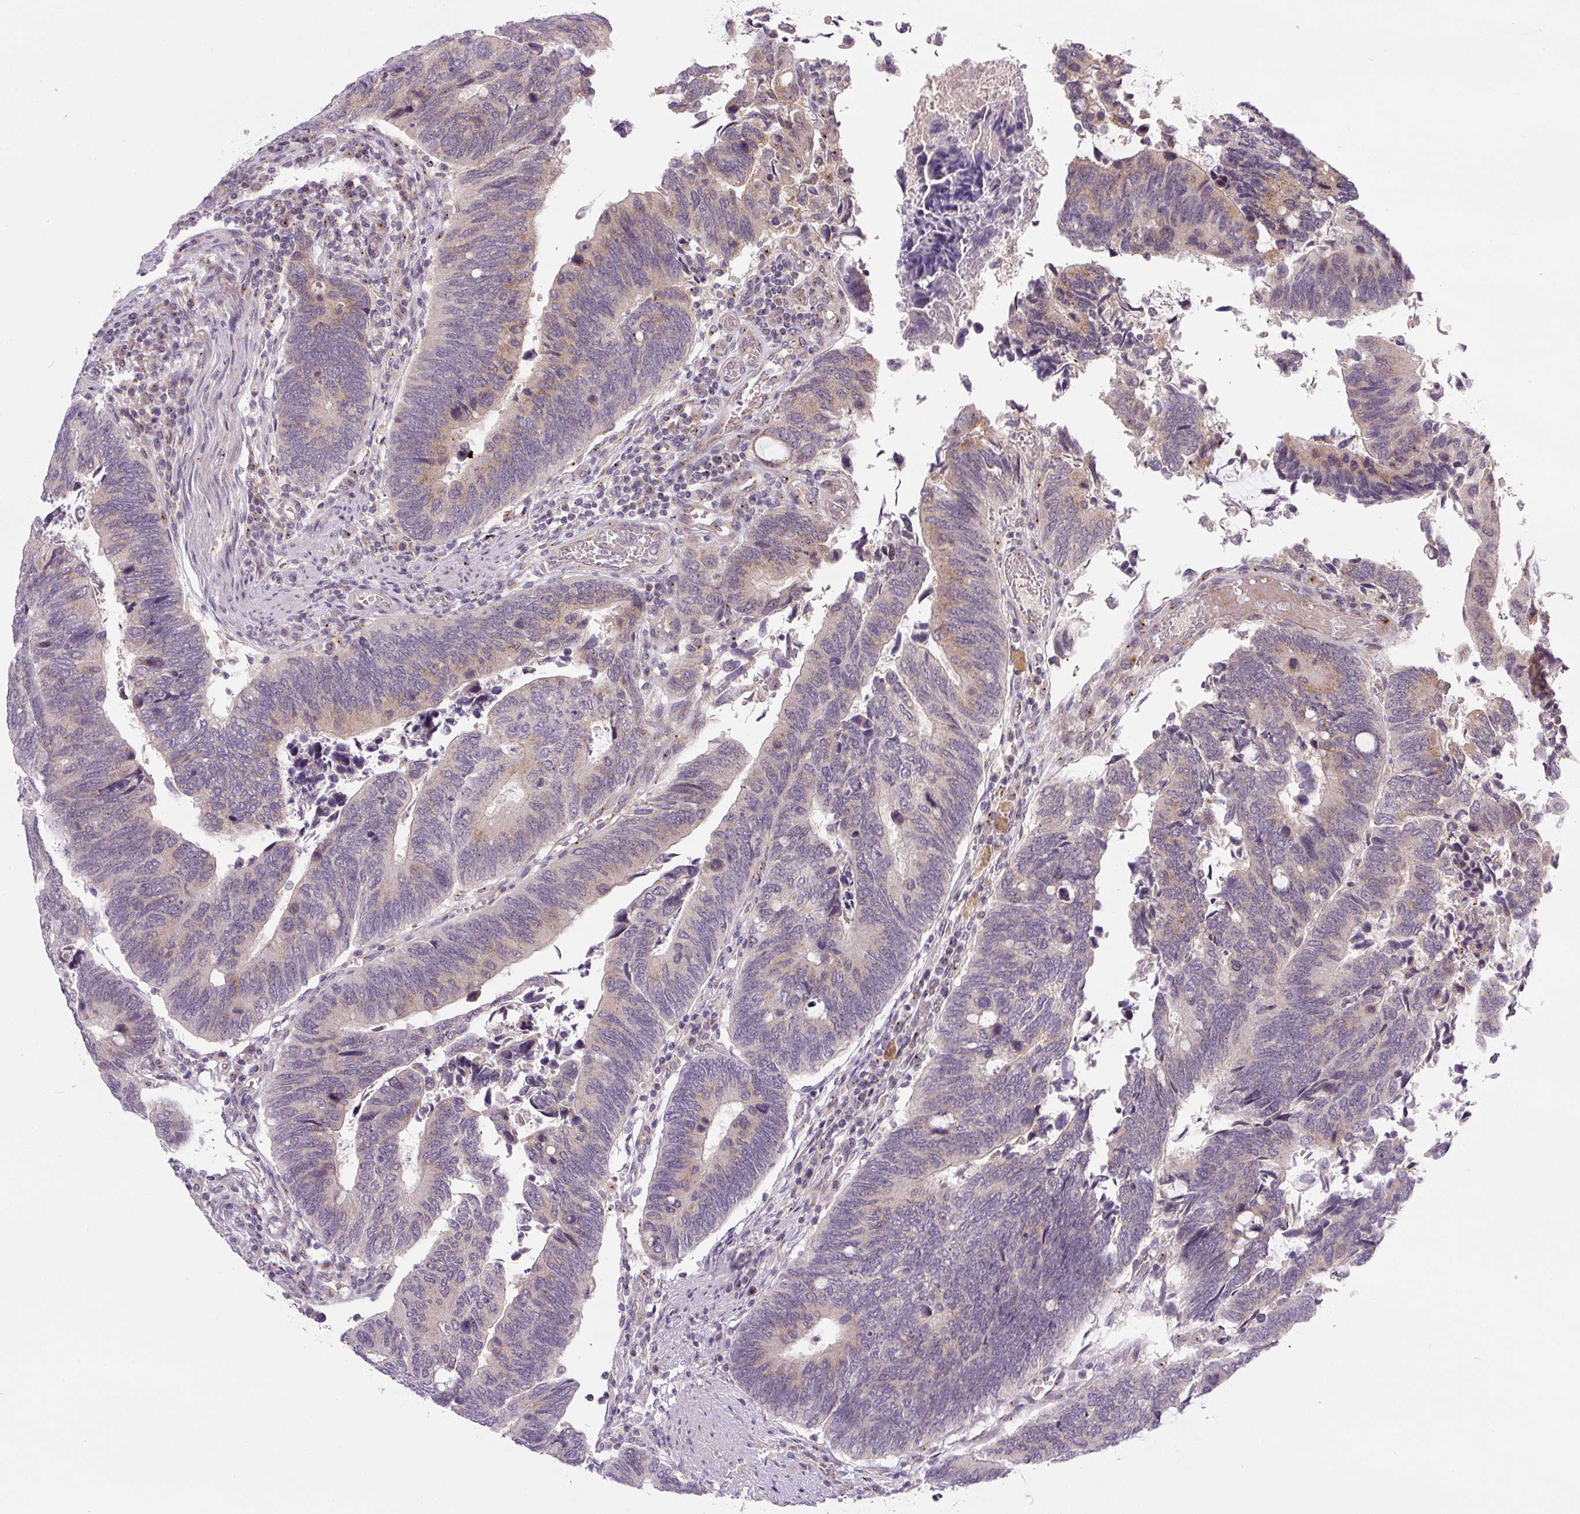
{"staining": {"intensity": "weak", "quantity": "25%-75%", "location": "cytoplasmic/membranous"}, "tissue": "colorectal cancer", "cell_type": "Tumor cells", "image_type": "cancer", "snomed": [{"axis": "morphology", "description": "Adenocarcinoma, NOS"}, {"axis": "topography", "description": "Colon"}], "caption": "Adenocarcinoma (colorectal) stained with a protein marker demonstrates weak staining in tumor cells.", "gene": "PCM1", "patient": {"sex": "male", "age": 87}}